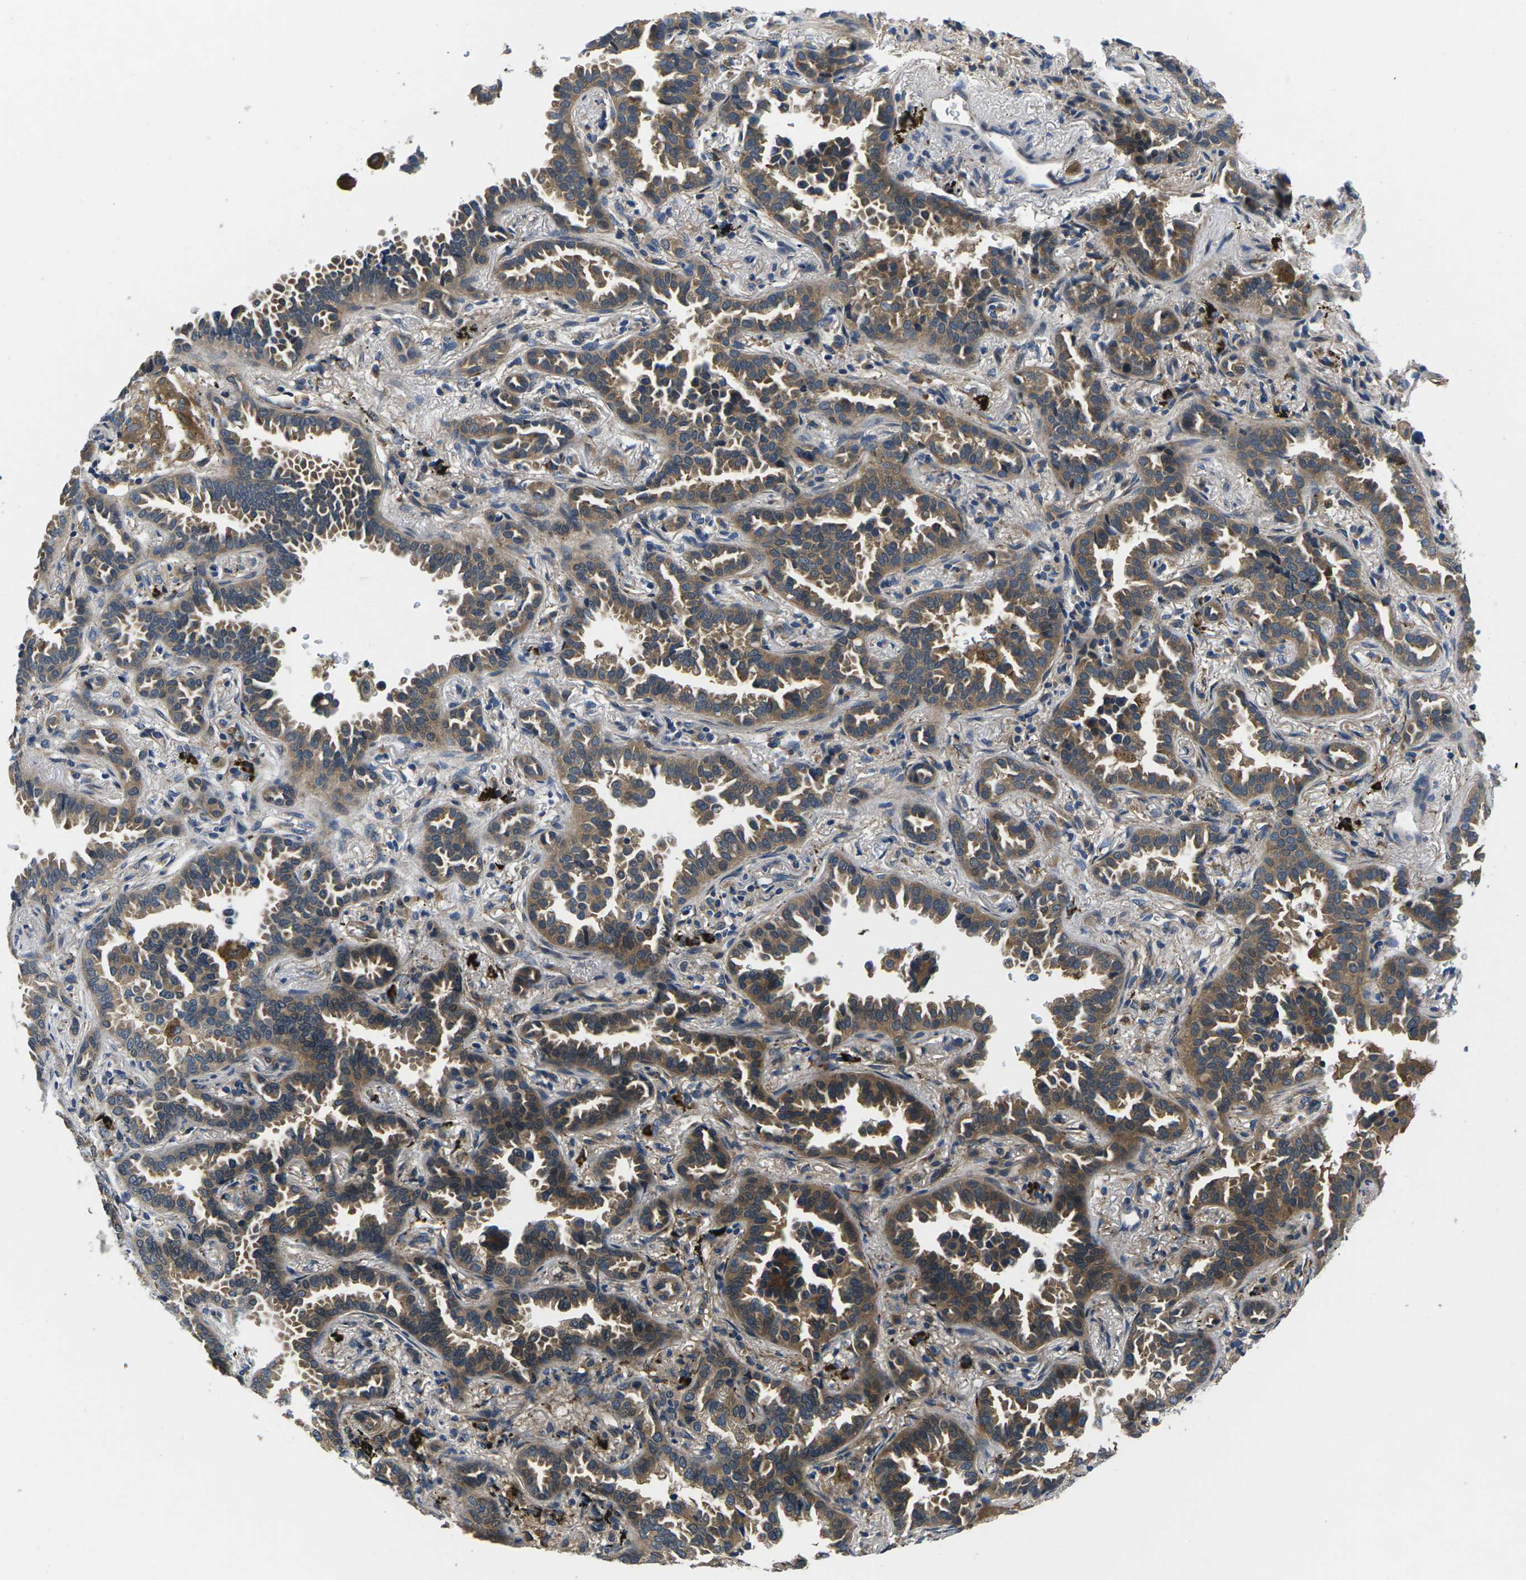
{"staining": {"intensity": "moderate", "quantity": ">75%", "location": "cytoplasmic/membranous"}, "tissue": "lung cancer", "cell_type": "Tumor cells", "image_type": "cancer", "snomed": [{"axis": "morphology", "description": "Normal tissue, NOS"}, {"axis": "morphology", "description": "Adenocarcinoma, NOS"}, {"axis": "topography", "description": "Lung"}], "caption": "Immunohistochemistry of human lung adenocarcinoma displays medium levels of moderate cytoplasmic/membranous expression in approximately >75% of tumor cells.", "gene": "PLCE1", "patient": {"sex": "male", "age": 59}}